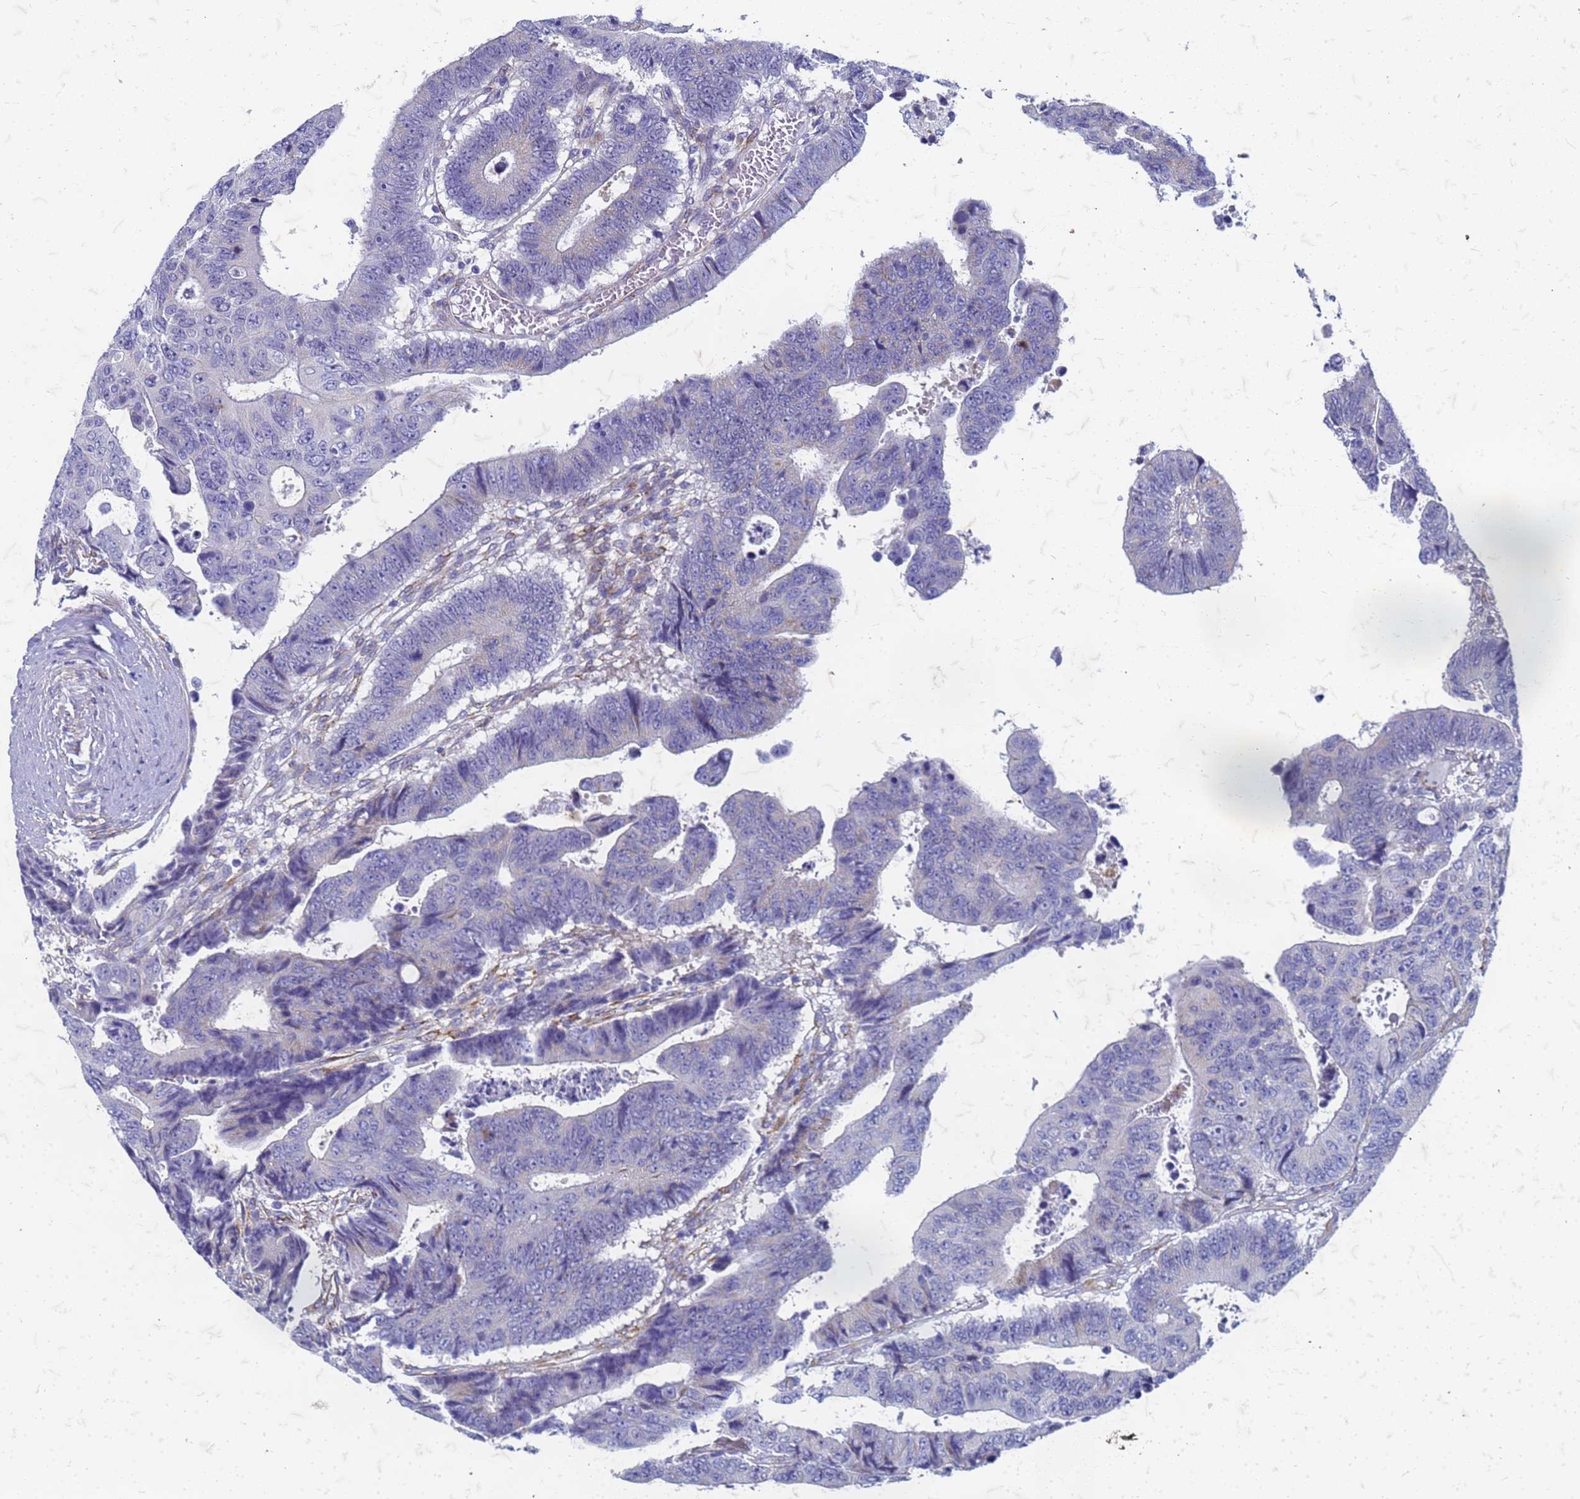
{"staining": {"intensity": "negative", "quantity": "none", "location": "none"}, "tissue": "colorectal cancer", "cell_type": "Tumor cells", "image_type": "cancer", "snomed": [{"axis": "morphology", "description": "Adenocarcinoma, NOS"}, {"axis": "topography", "description": "Rectum"}], "caption": "Tumor cells are negative for protein expression in human colorectal adenocarcinoma.", "gene": "TRIM64B", "patient": {"sex": "male", "age": 84}}